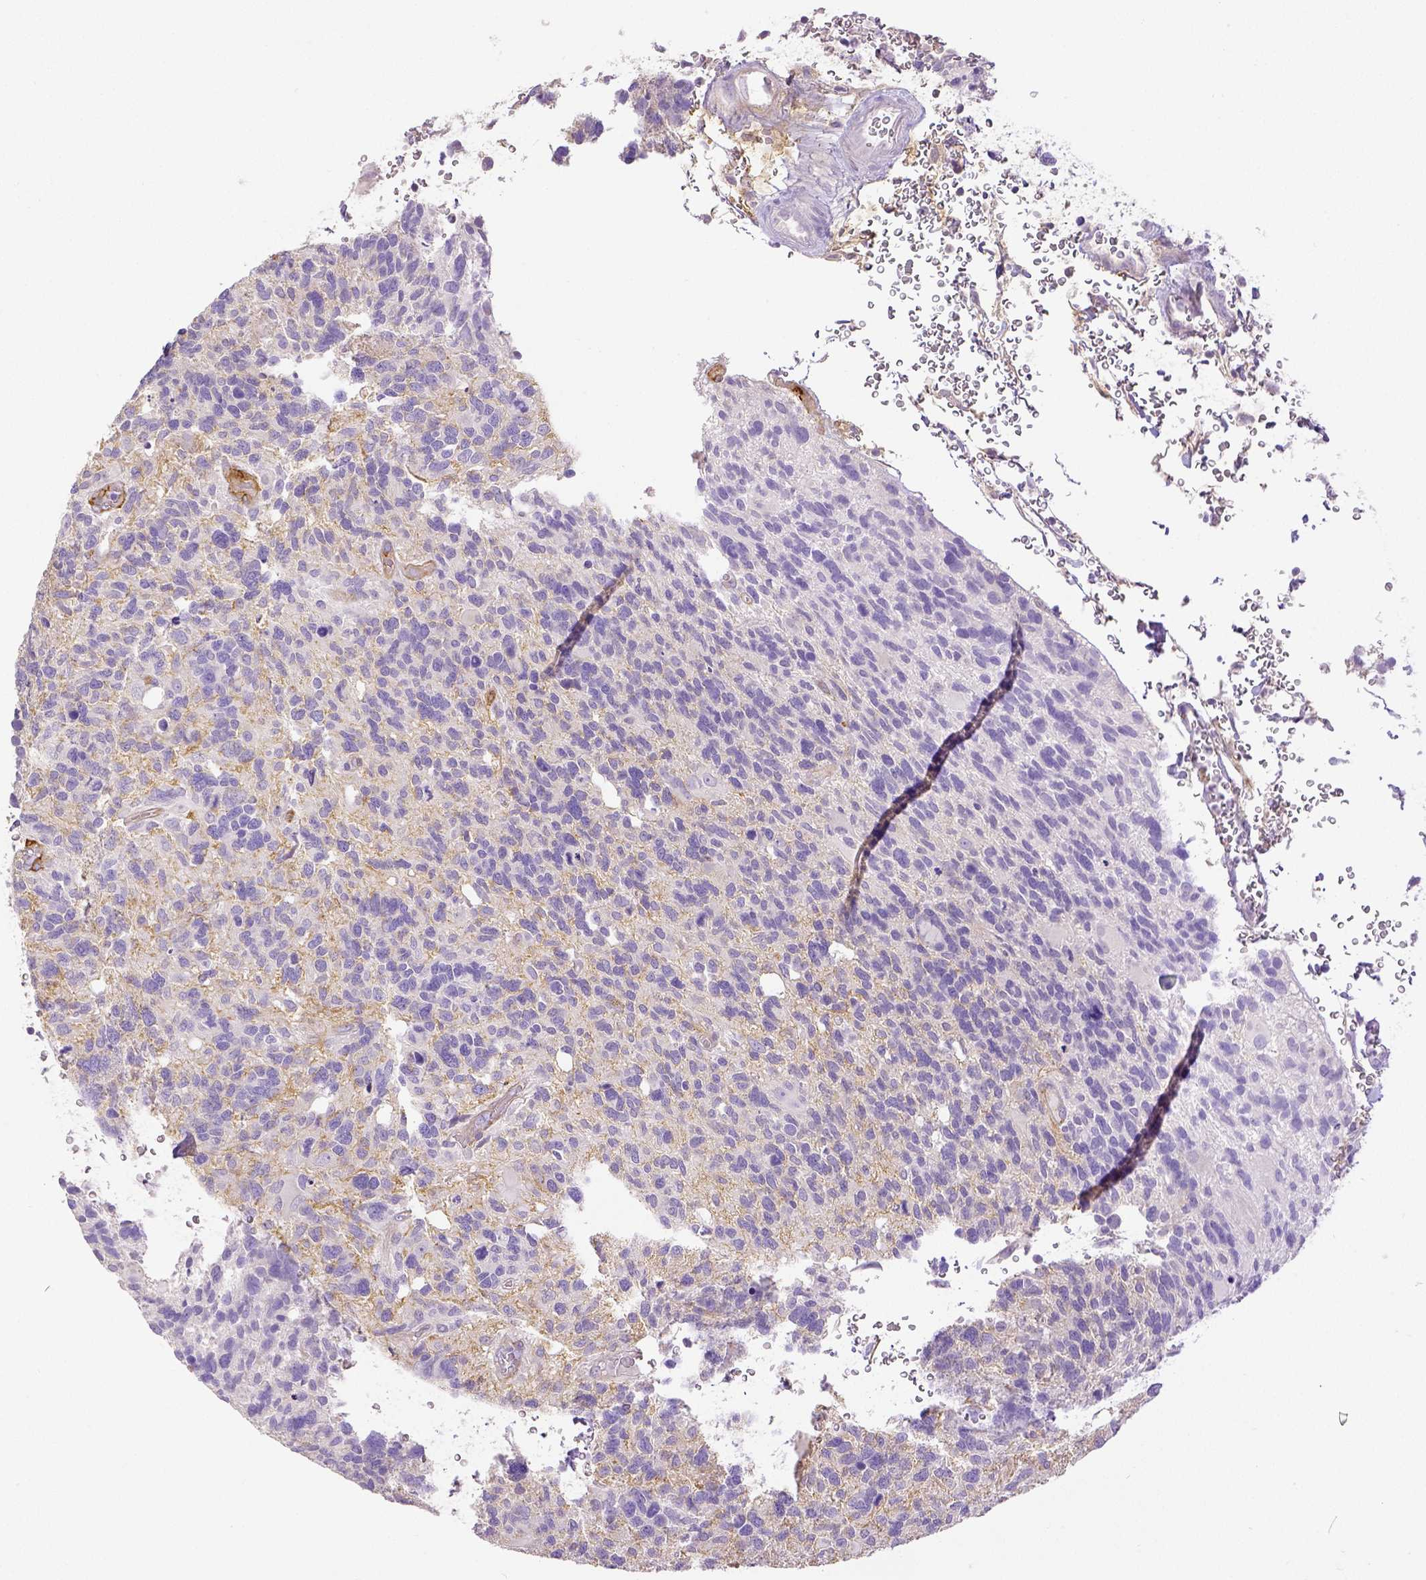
{"staining": {"intensity": "negative", "quantity": "none", "location": "none"}, "tissue": "glioma", "cell_type": "Tumor cells", "image_type": "cancer", "snomed": [{"axis": "morphology", "description": "Glioma, malignant, High grade"}, {"axis": "topography", "description": "Brain"}], "caption": "Immunohistochemical staining of human glioma shows no significant positivity in tumor cells.", "gene": "THY1", "patient": {"sex": "male", "age": 49}}